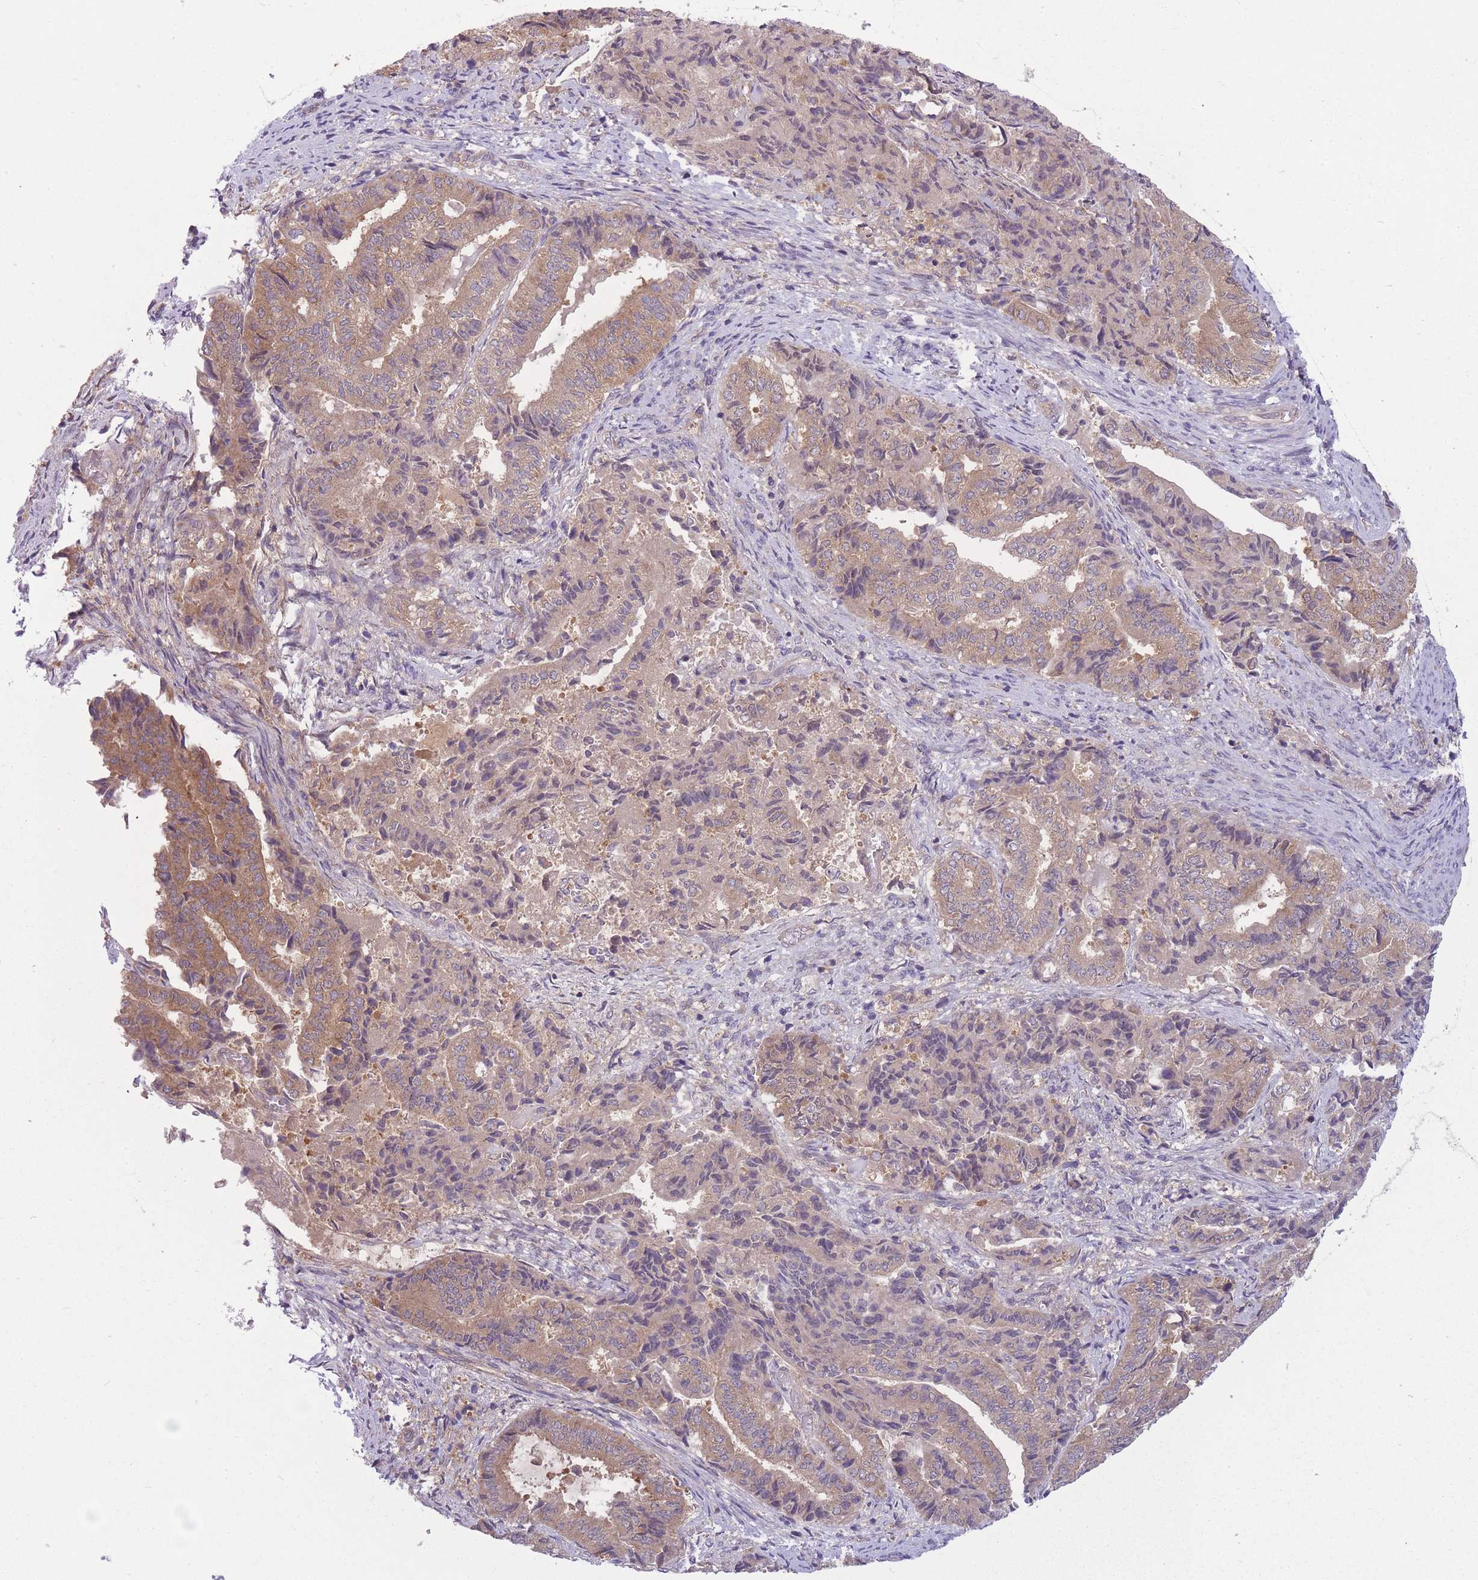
{"staining": {"intensity": "moderate", "quantity": "25%-75%", "location": "cytoplasmic/membranous"}, "tissue": "endometrial cancer", "cell_type": "Tumor cells", "image_type": "cancer", "snomed": [{"axis": "morphology", "description": "Adenocarcinoma, NOS"}, {"axis": "topography", "description": "Endometrium"}], "caption": "Endometrial cancer (adenocarcinoma) tissue exhibits moderate cytoplasmic/membranous staining in about 25%-75% of tumor cells, visualized by immunohistochemistry.", "gene": "PFDN6", "patient": {"sex": "female", "age": 80}}